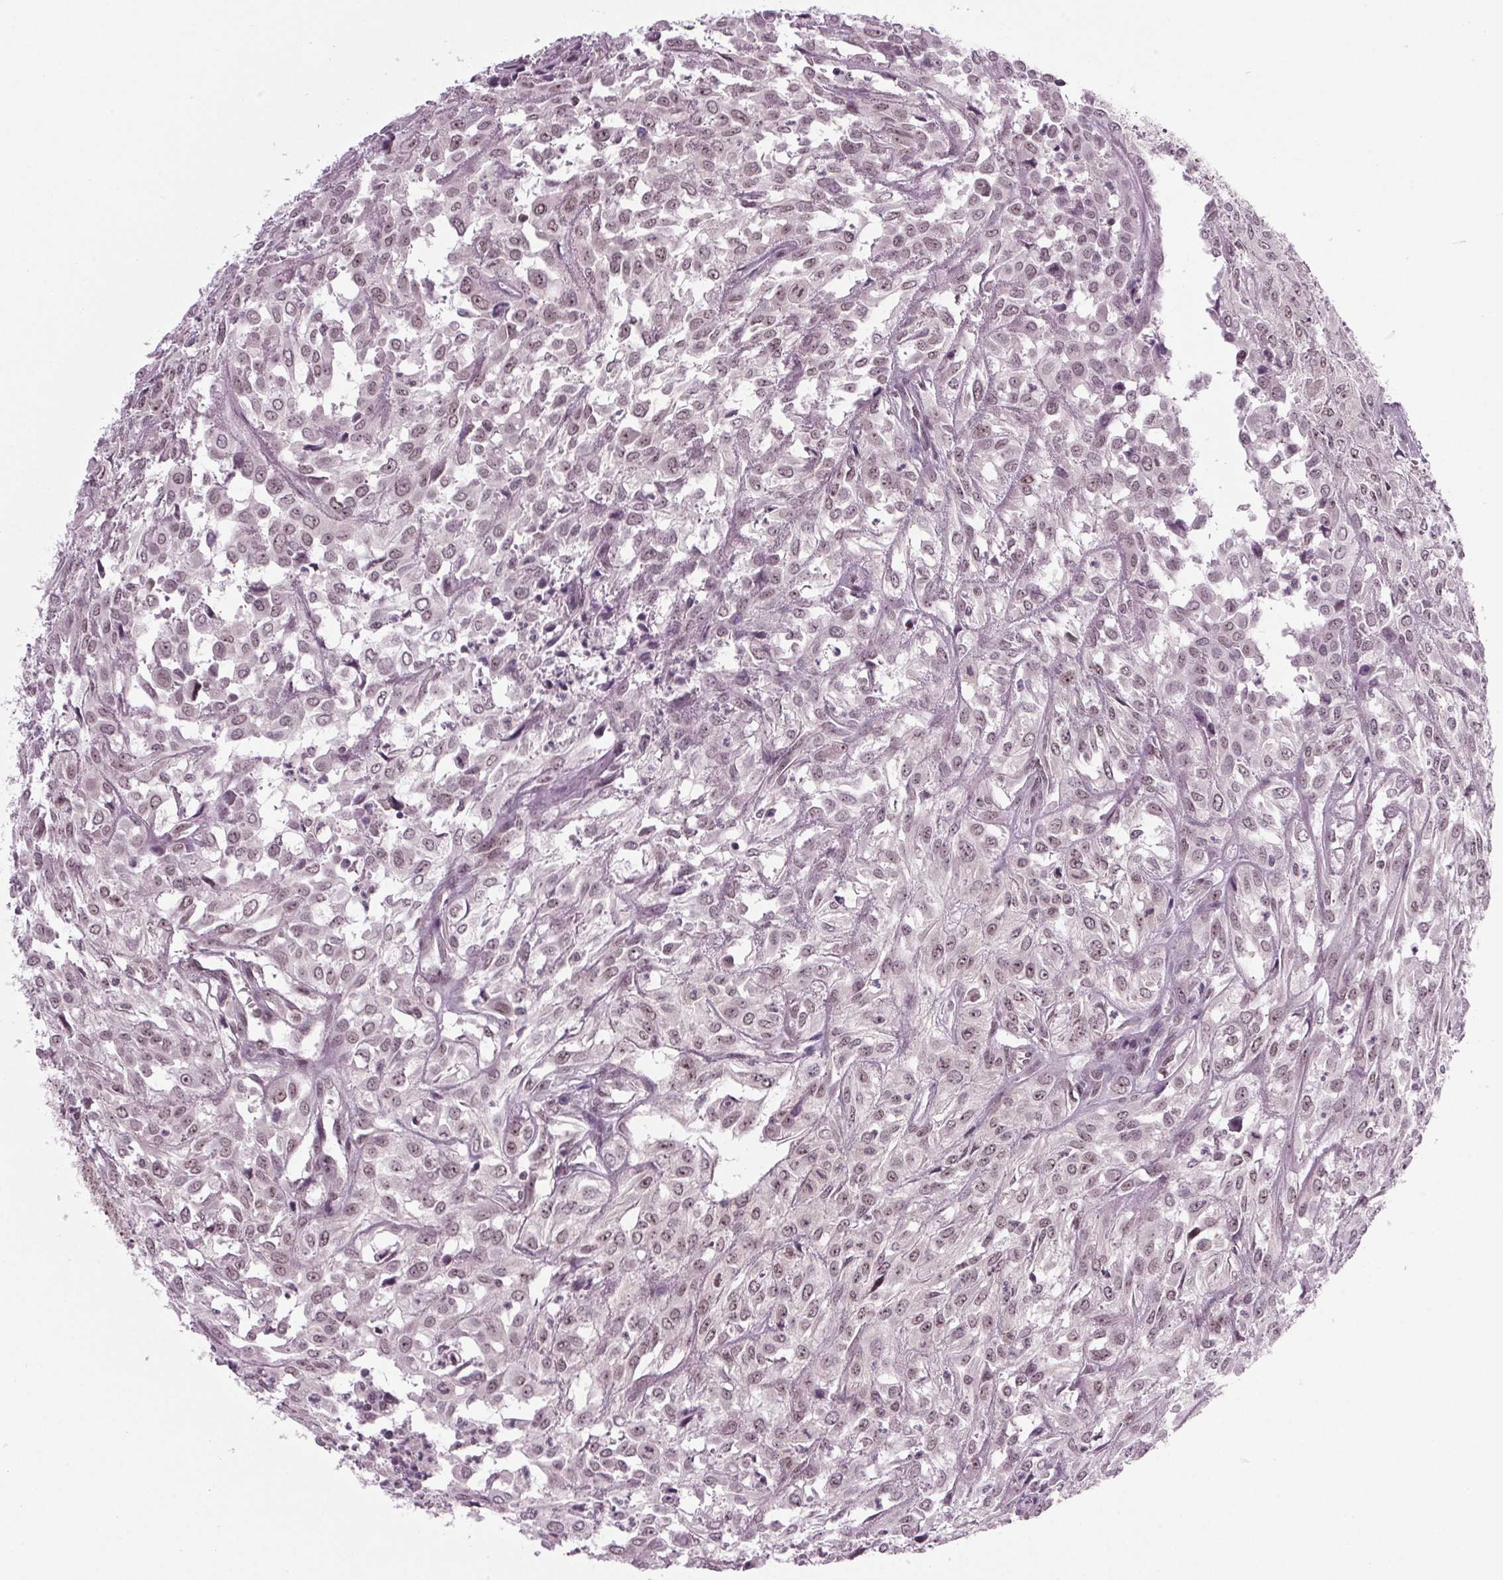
{"staining": {"intensity": "moderate", "quantity": "25%-75%", "location": "nuclear"}, "tissue": "urothelial cancer", "cell_type": "Tumor cells", "image_type": "cancer", "snomed": [{"axis": "morphology", "description": "Urothelial carcinoma, High grade"}, {"axis": "topography", "description": "Urinary bladder"}], "caption": "High-grade urothelial carcinoma was stained to show a protein in brown. There is medium levels of moderate nuclear expression in about 25%-75% of tumor cells.", "gene": "DDX41", "patient": {"sex": "male", "age": 67}}